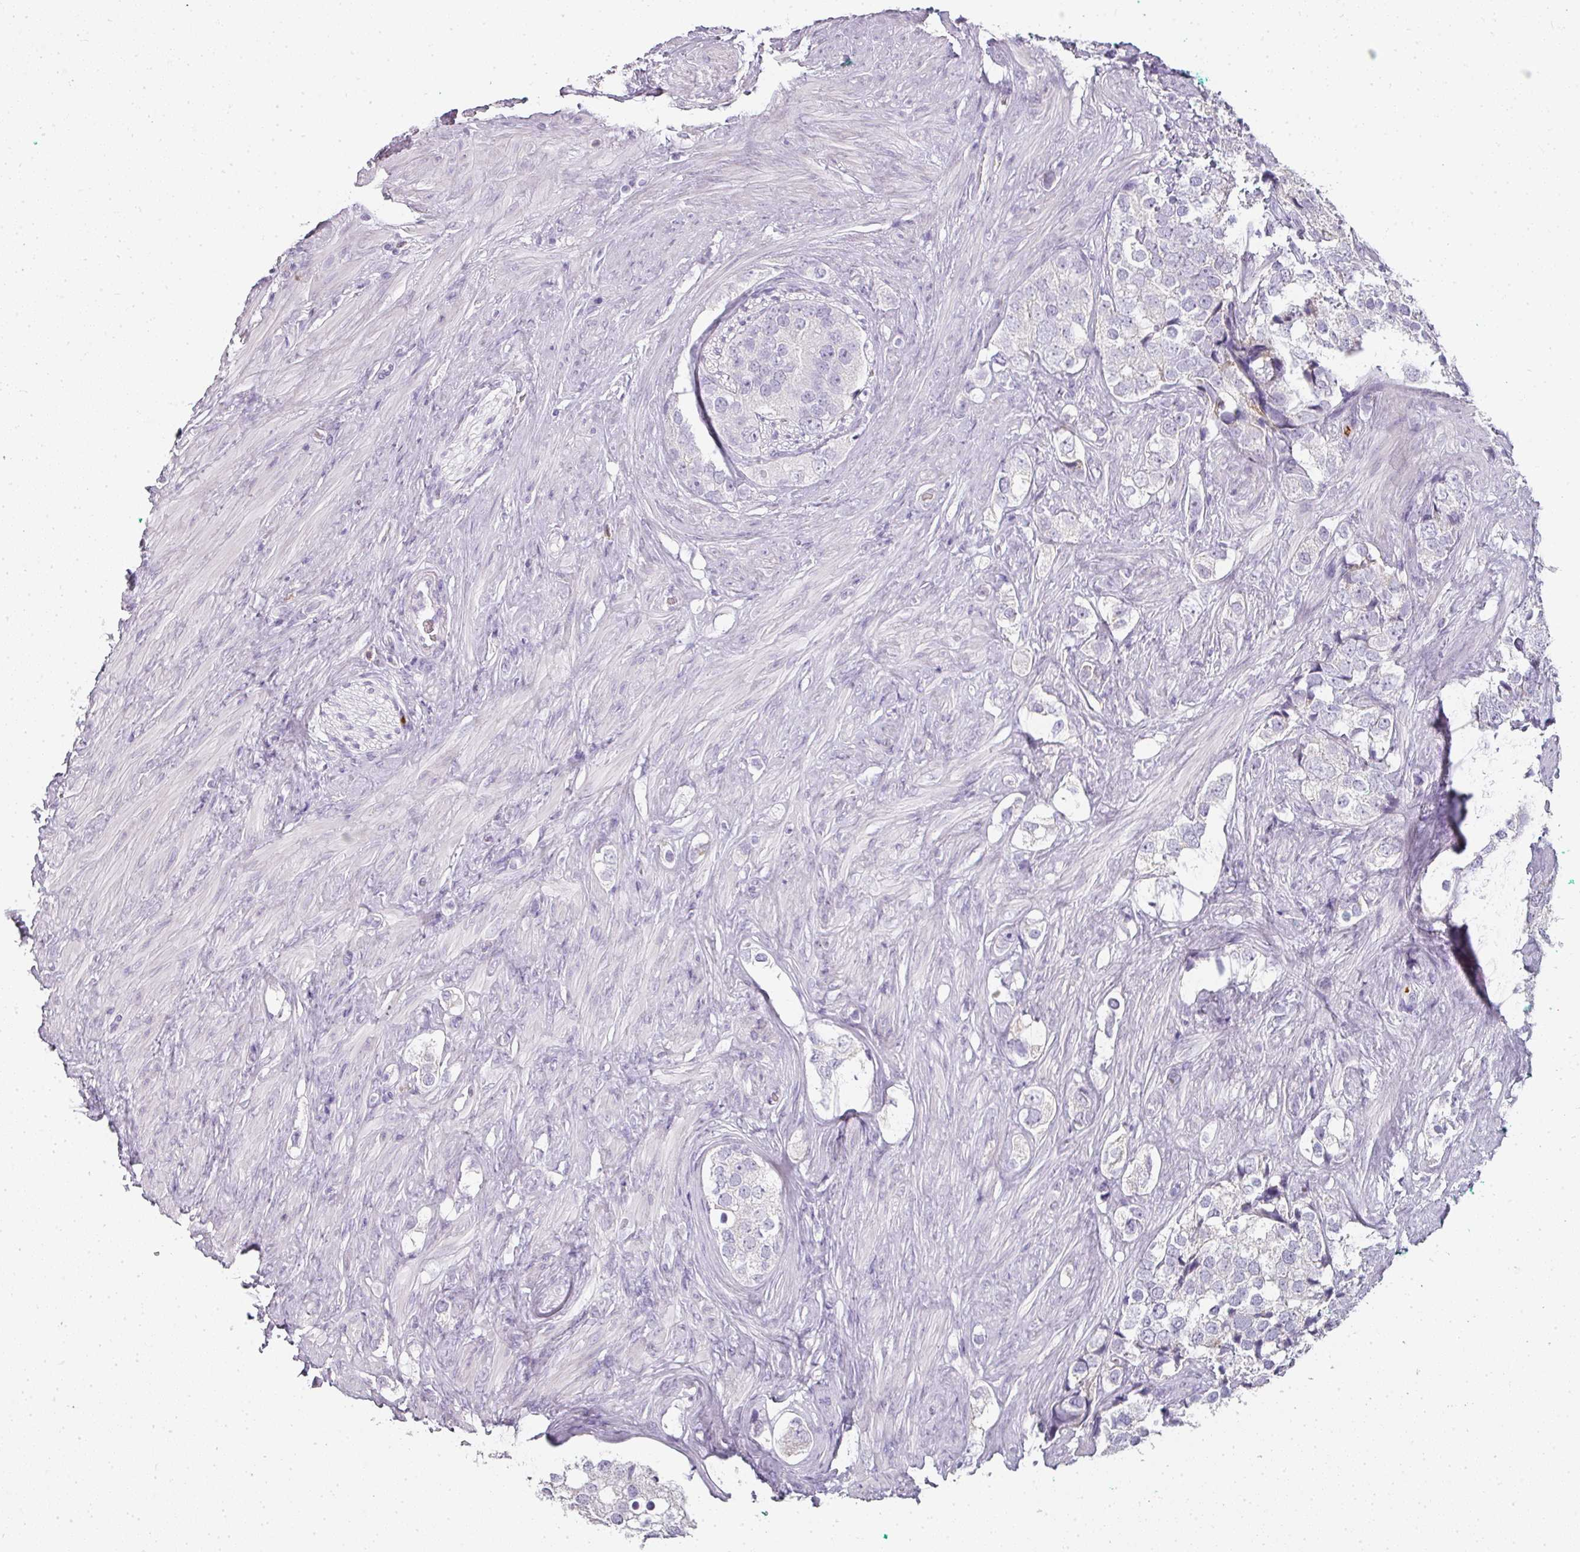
{"staining": {"intensity": "negative", "quantity": "none", "location": "none"}, "tissue": "prostate cancer", "cell_type": "Tumor cells", "image_type": "cancer", "snomed": [{"axis": "morphology", "description": "Adenocarcinoma, High grade"}, {"axis": "topography", "description": "Prostate"}], "caption": "Immunohistochemistry histopathology image of adenocarcinoma (high-grade) (prostate) stained for a protein (brown), which demonstrates no positivity in tumor cells. (IHC, brightfield microscopy, high magnification).", "gene": "CAMP", "patient": {"sex": "male", "age": 49}}